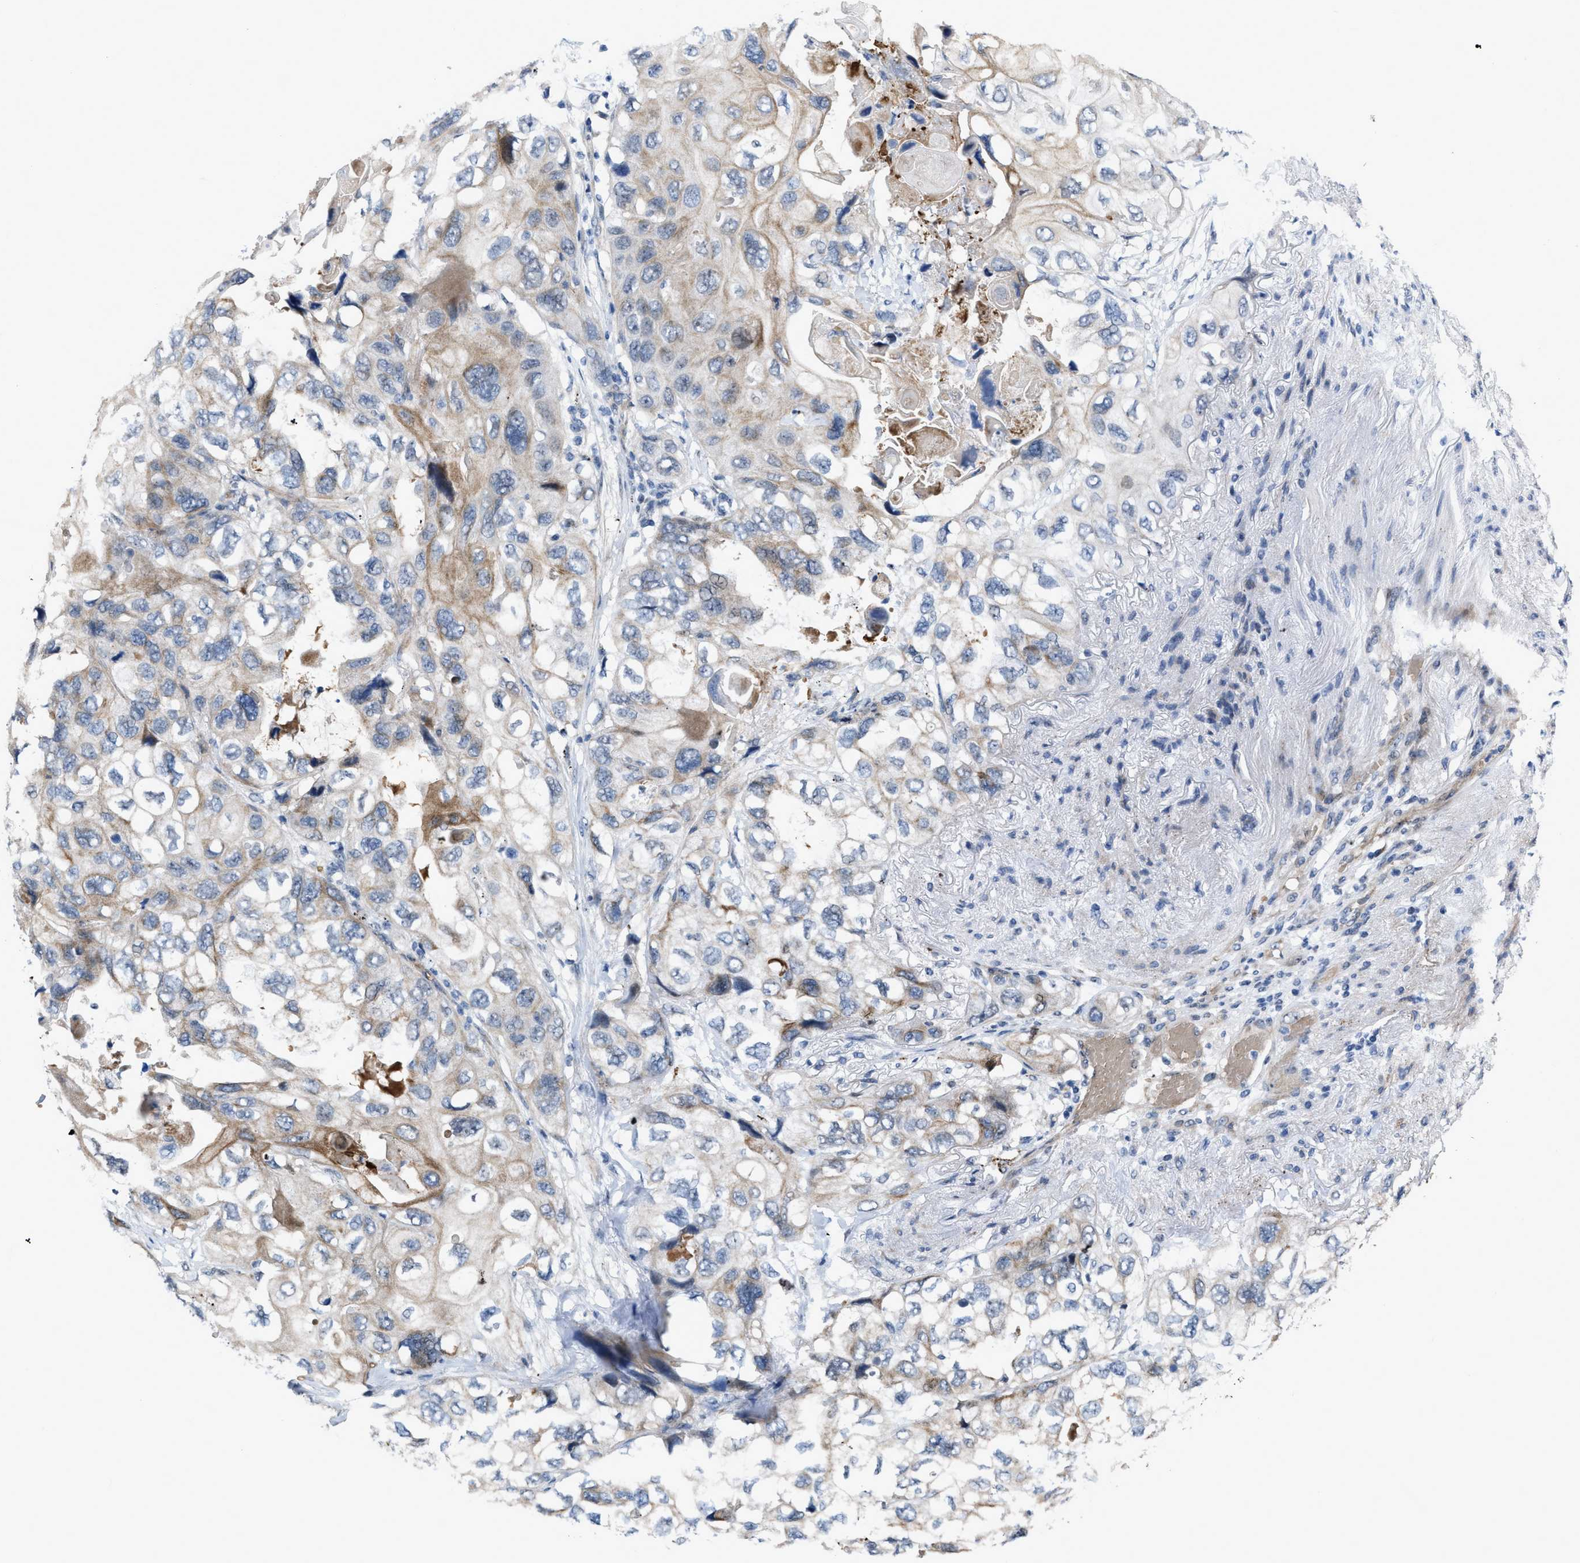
{"staining": {"intensity": "moderate", "quantity": "<25%", "location": "cytoplasmic/membranous"}, "tissue": "lung cancer", "cell_type": "Tumor cells", "image_type": "cancer", "snomed": [{"axis": "morphology", "description": "Squamous cell carcinoma, NOS"}, {"axis": "topography", "description": "Lung"}], "caption": "Lung squamous cell carcinoma stained with DAB (3,3'-diaminobenzidine) immunohistochemistry (IHC) displays low levels of moderate cytoplasmic/membranous expression in approximately <25% of tumor cells.", "gene": "POLR1F", "patient": {"sex": "female", "age": 73}}